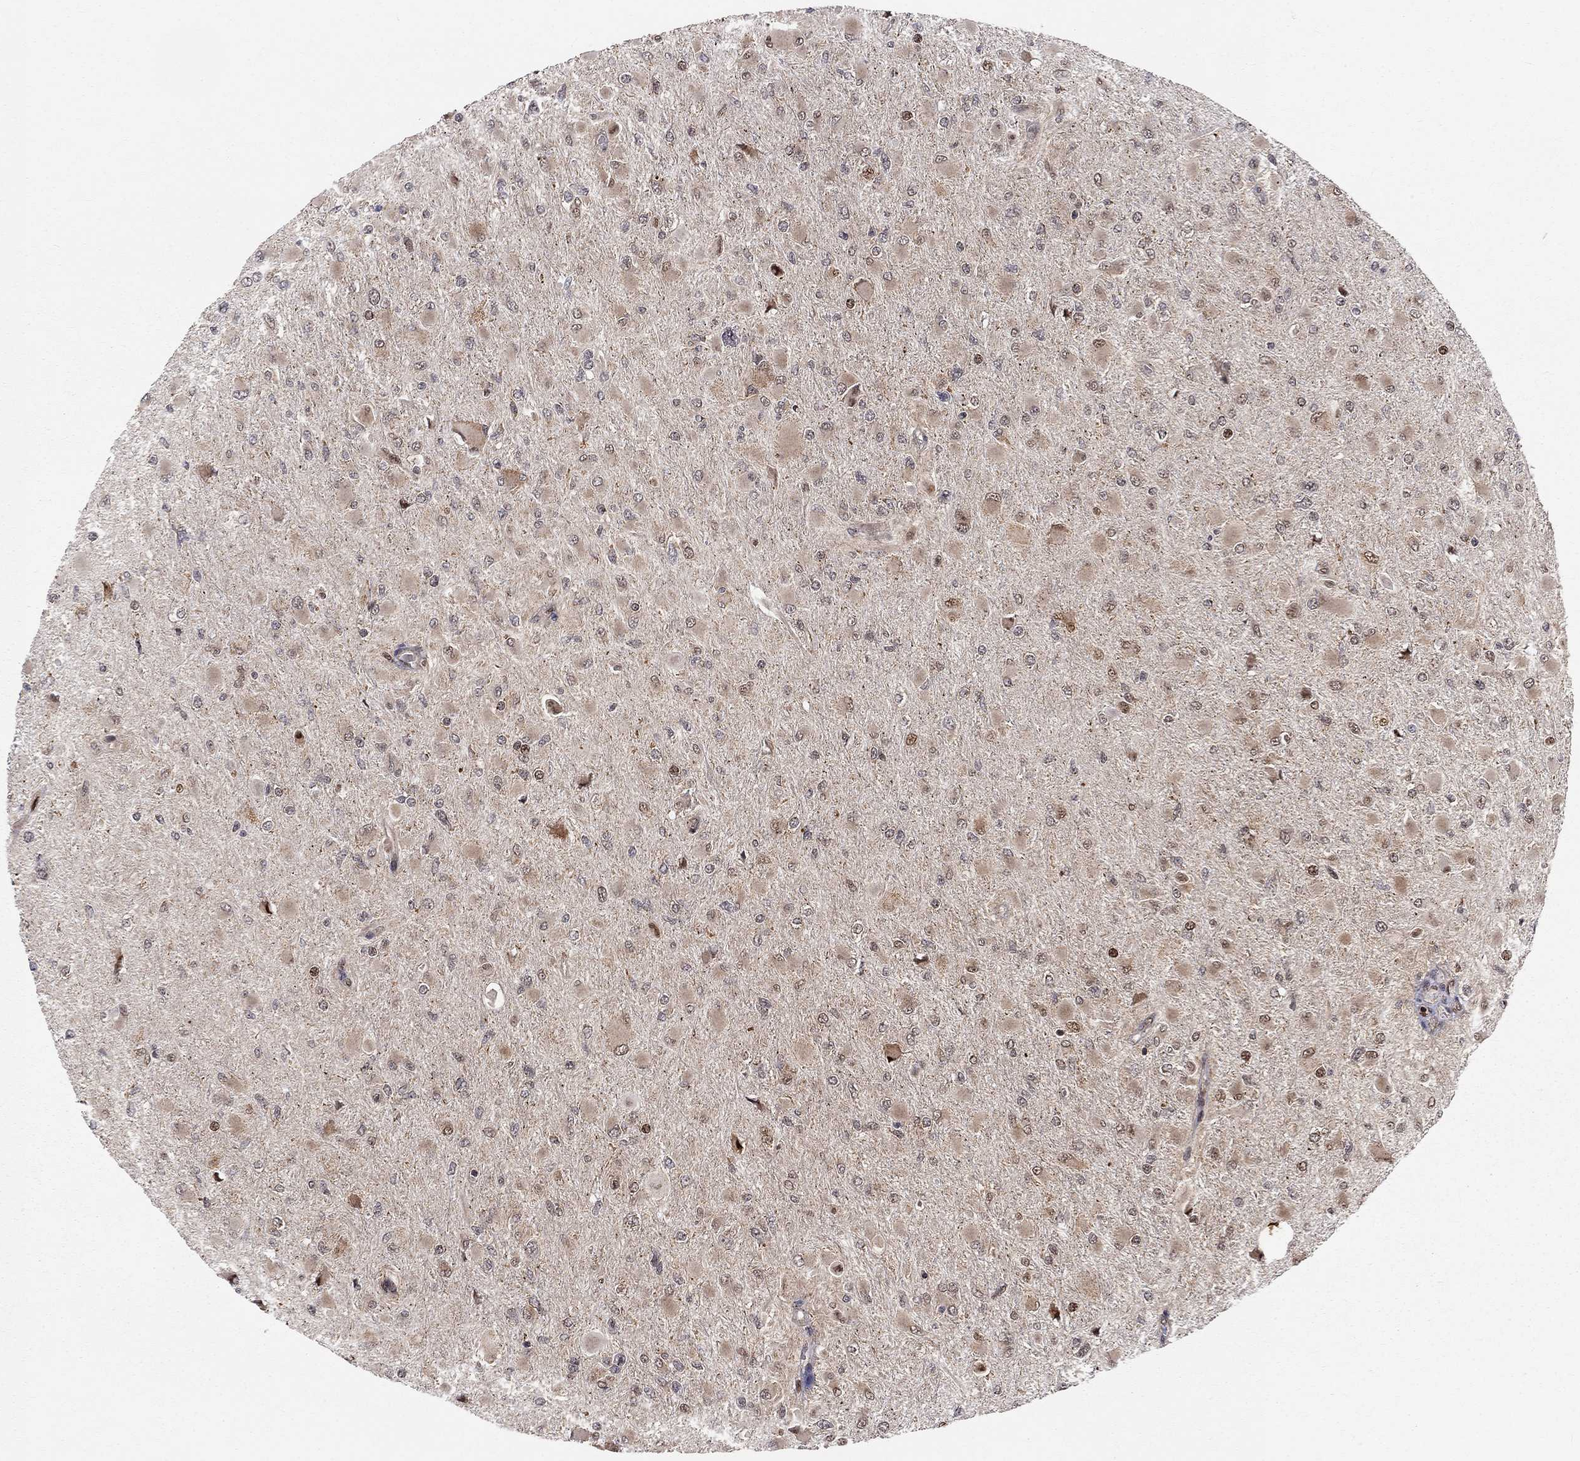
{"staining": {"intensity": "strong", "quantity": "<25%", "location": "nuclear"}, "tissue": "glioma", "cell_type": "Tumor cells", "image_type": "cancer", "snomed": [{"axis": "morphology", "description": "Glioma, malignant, High grade"}, {"axis": "topography", "description": "Cerebral cortex"}], "caption": "Tumor cells show medium levels of strong nuclear positivity in about <25% of cells in glioma. (brown staining indicates protein expression, while blue staining denotes nuclei).", "gene": "ELOB", "patient": {"sex": "female", "age": 36}}